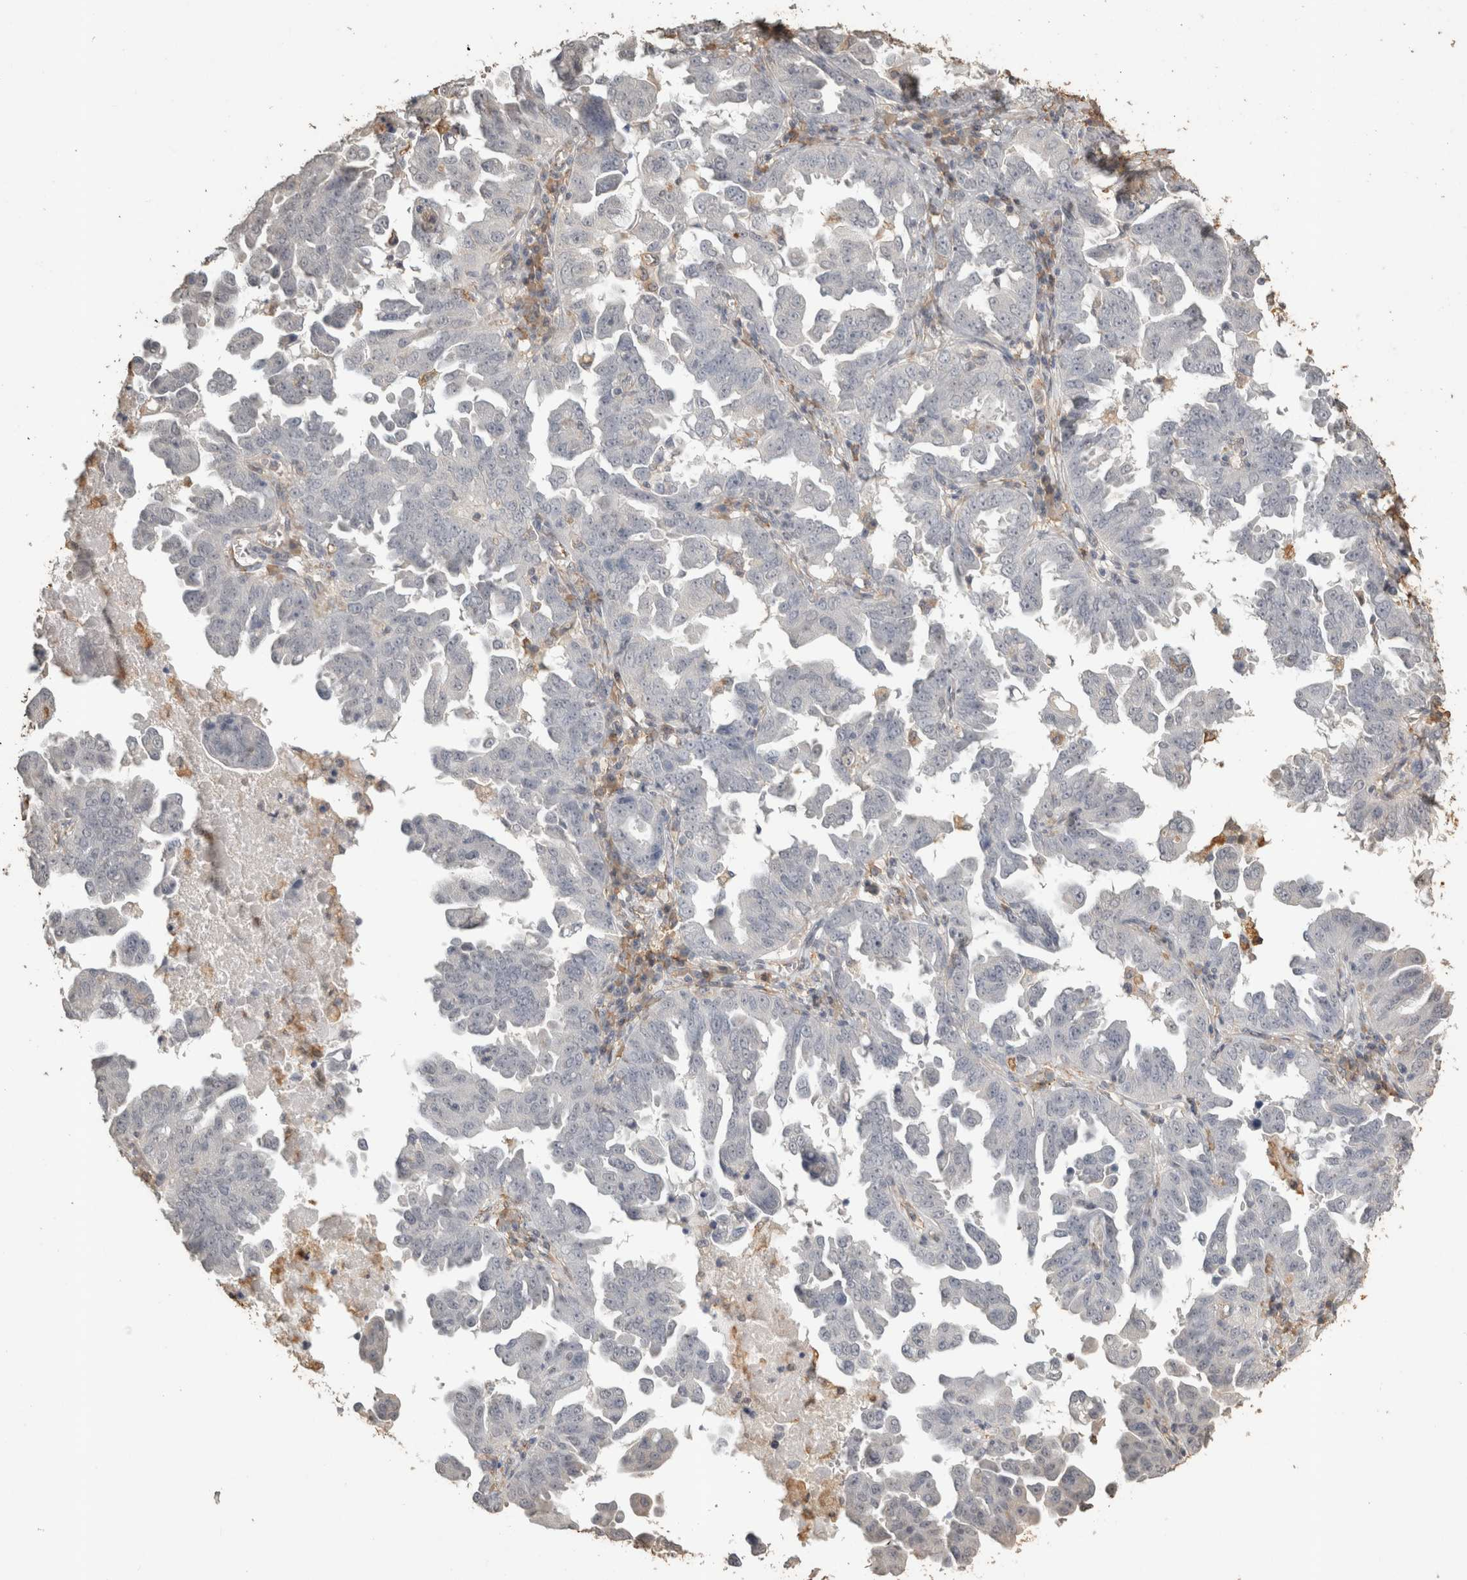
{"staining": {"intensity": "negative", "quantity": "none", "location": "none"}, "tissue": "ovarian cancer", "cell_type": "Tumor cells", "image_type": "cancer", "snomed": [{"axis": "morphology", "description": "Carcinoma, endometroid"}, {"axis": "topography", "description": "Ovary"}], "caption": "Histopathology image shows no protein staining in tumor cells of endometroid carcinoma (ovarian) tissue.", "gene": "REPS2", "patient": {"sex": "female", "age": 62}}